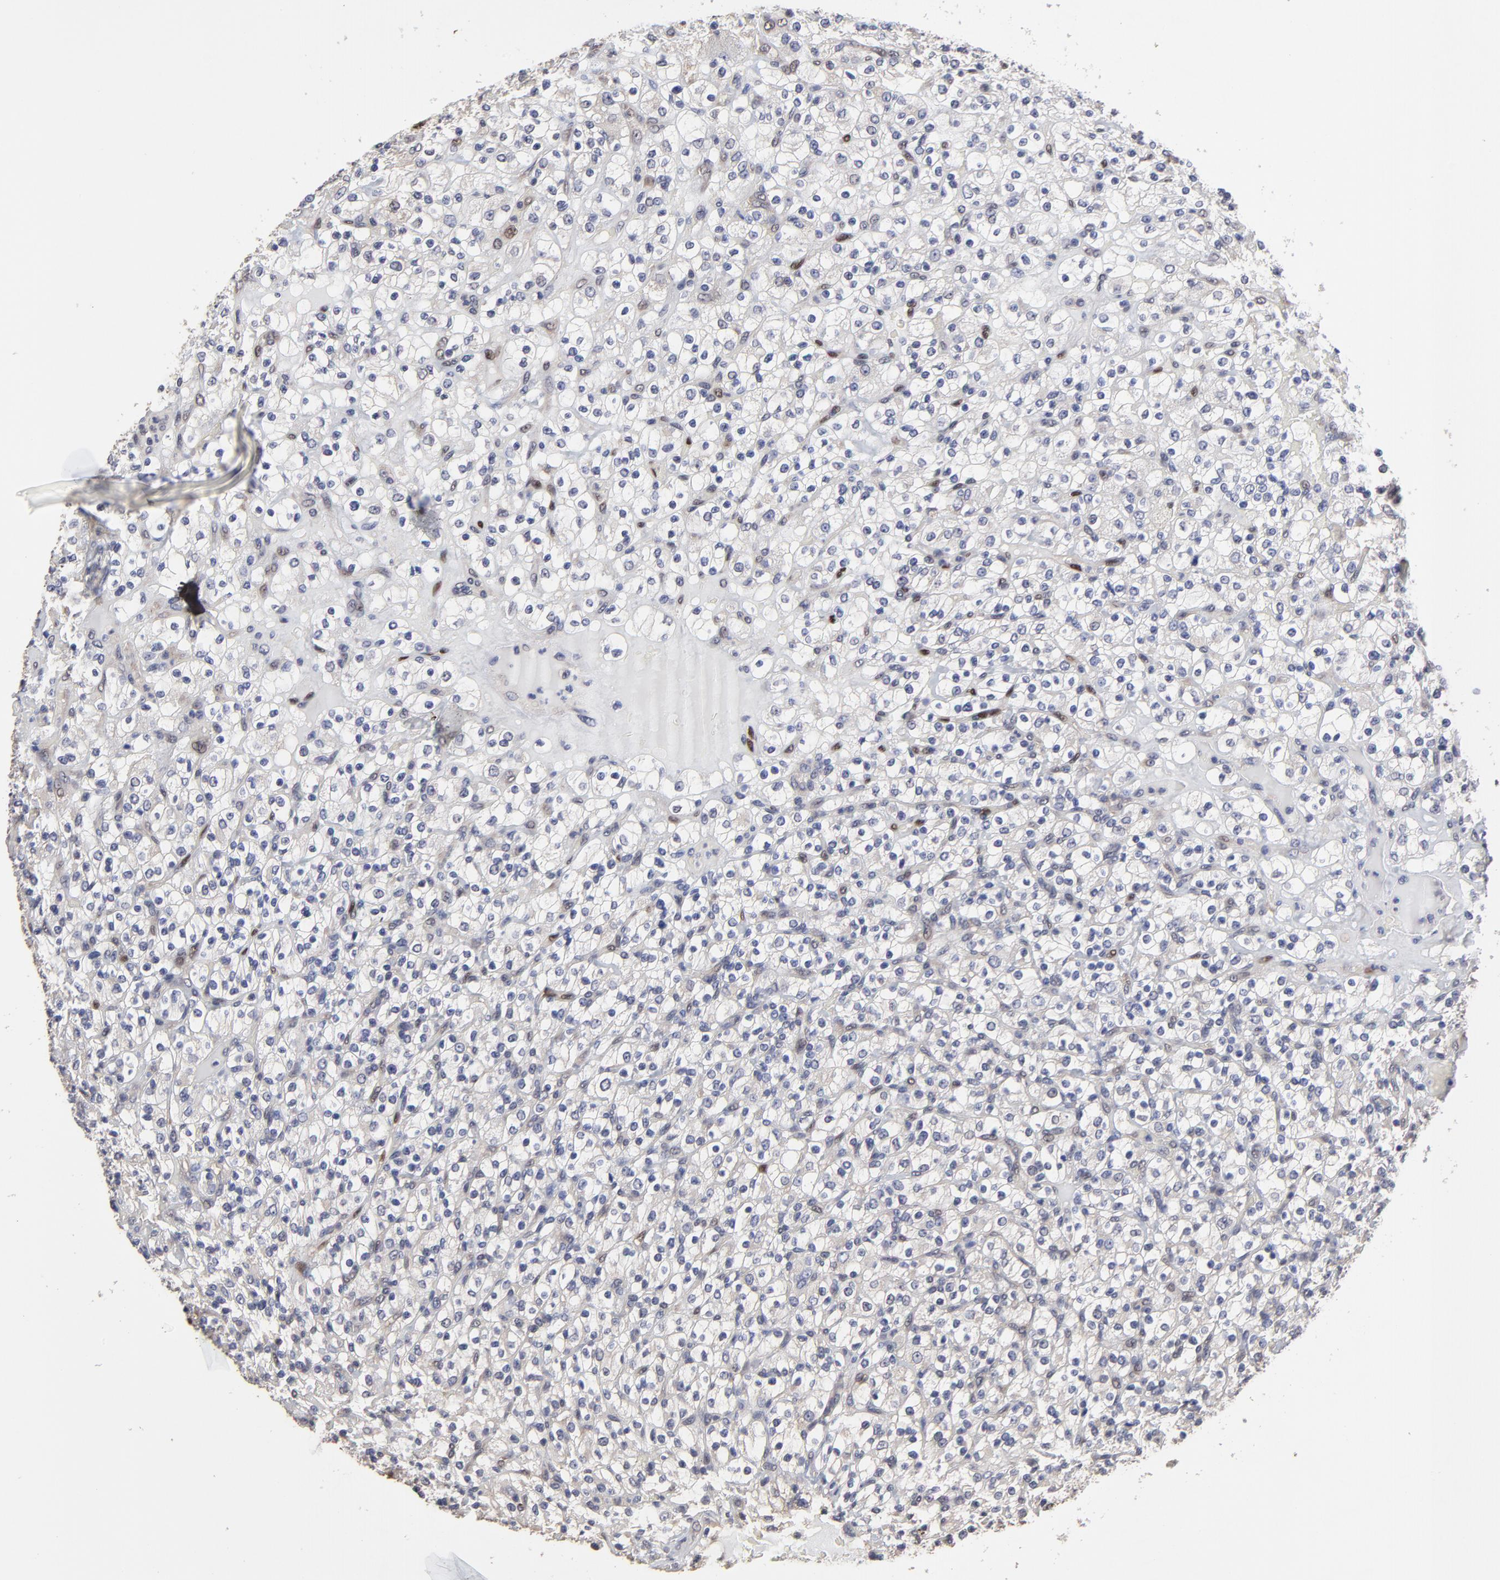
{"staining": {"intensity": "weak", "quantity": "<25%", "location": "cytoplasmic/membranous,nuclear"}, "tissue": "renal cancer", "cell_type": "Tumor cells", "image_type": "cancer", "snomed": [{"axis": "morphology", "description": "Normal tissue, NOS"}, {"axis": "morphology", "description": "Adenocarcinoma, NOS"}, {"axis": "topography", "description": "Kidney"}], "caption": "This is an IHC photomicrograph of human renal cancer. There is no expression in tumor cells.", "gene": "CCT2", "patient": {"sex": "female", "age": 72}}